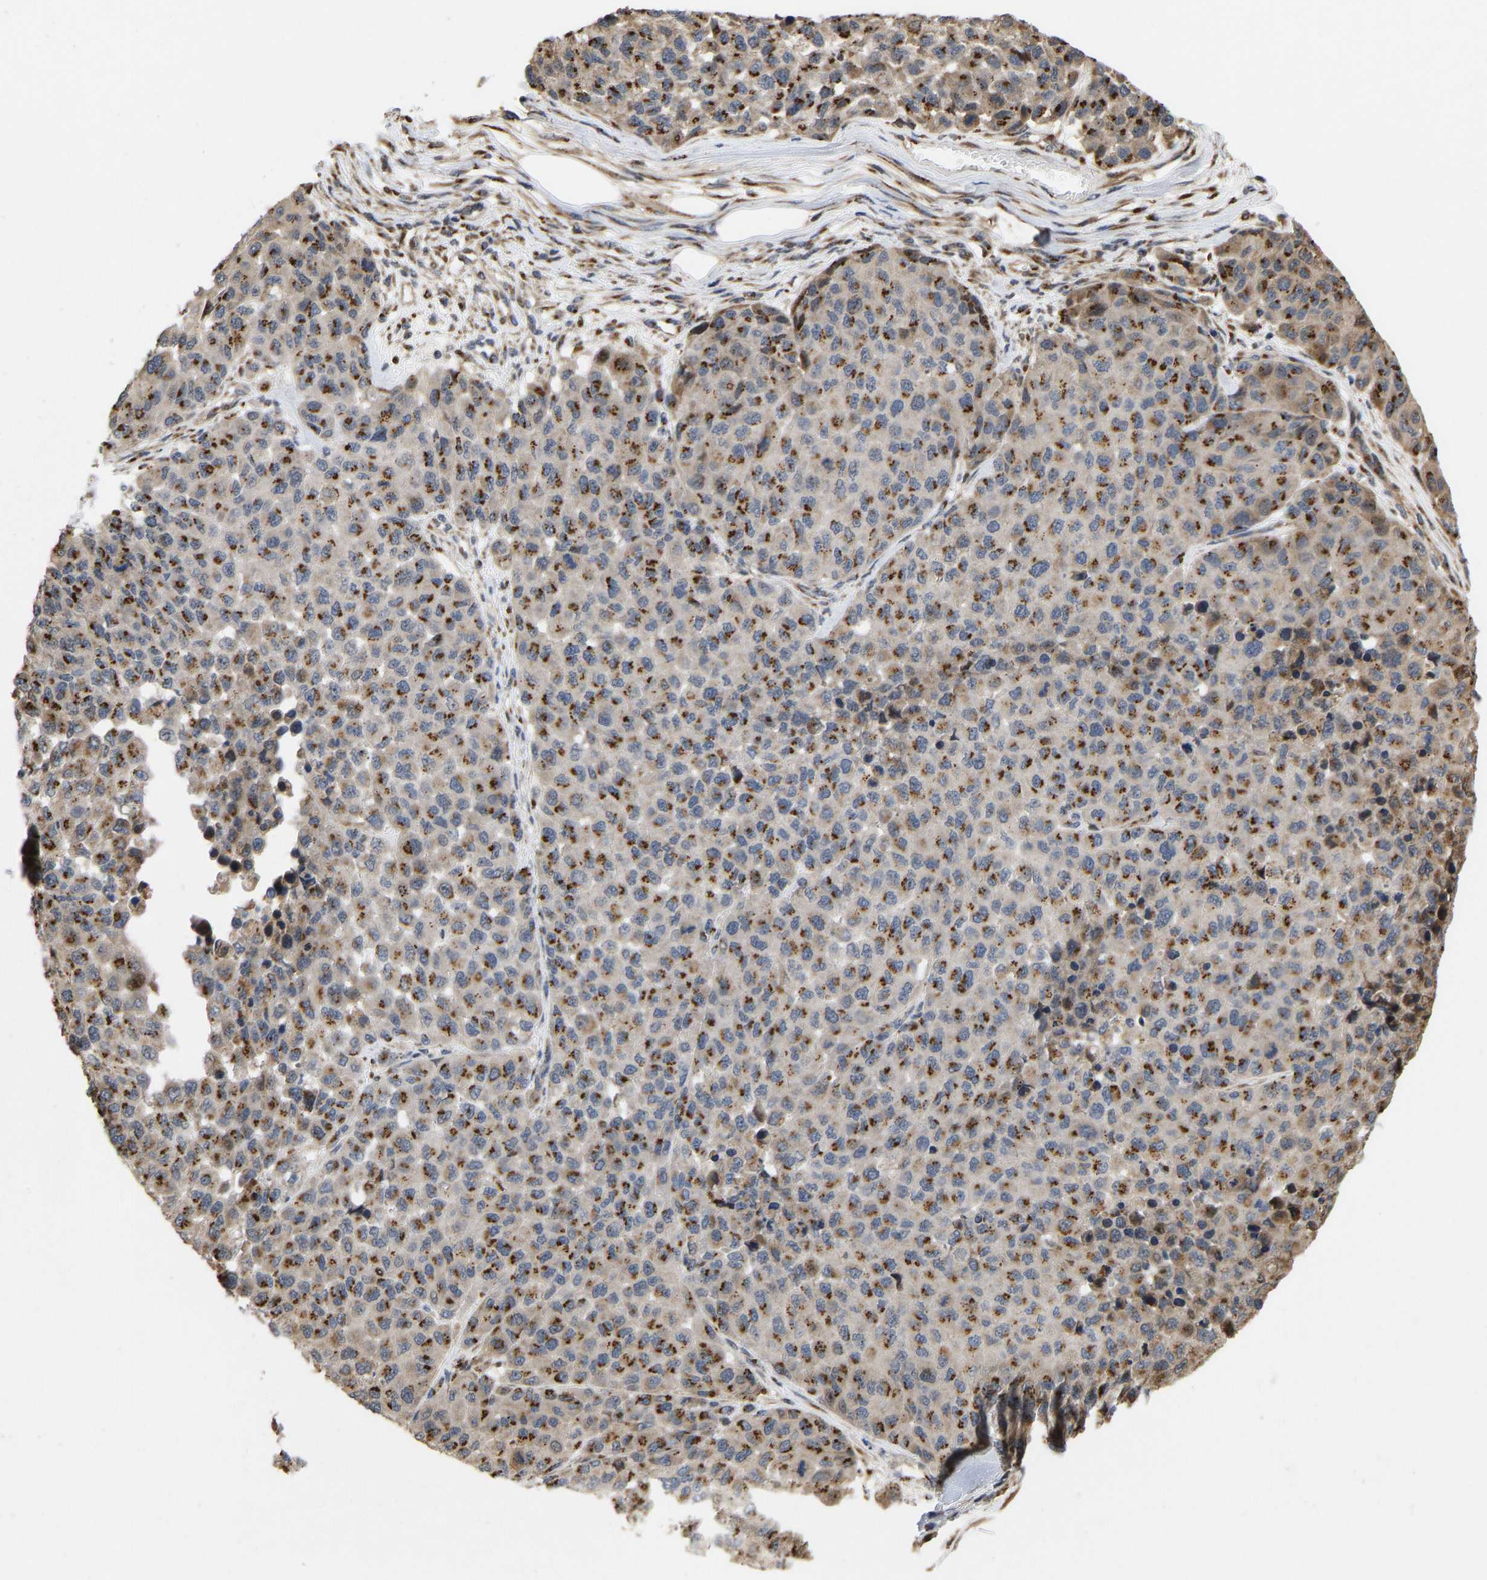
{"staining": {"intensity": "strong", "quantity": ">75%", "location": "cytoplasmic/membranous"}, "tissue": "melanoma", "cell_type": "Tumor cells", "image_type": "cancer", "snomed": [{"axis": "morphology", "description": "Malignant melanoma, NOS"}, {"axis": "topography", "description": "Skin"}], "caption": "Melanoma stained for a protein reveals strong cytoplasmic/membranous positivity in tumor cells.", "gene": "YIPF4", "patient": {"sex": "male", "age": 62}}